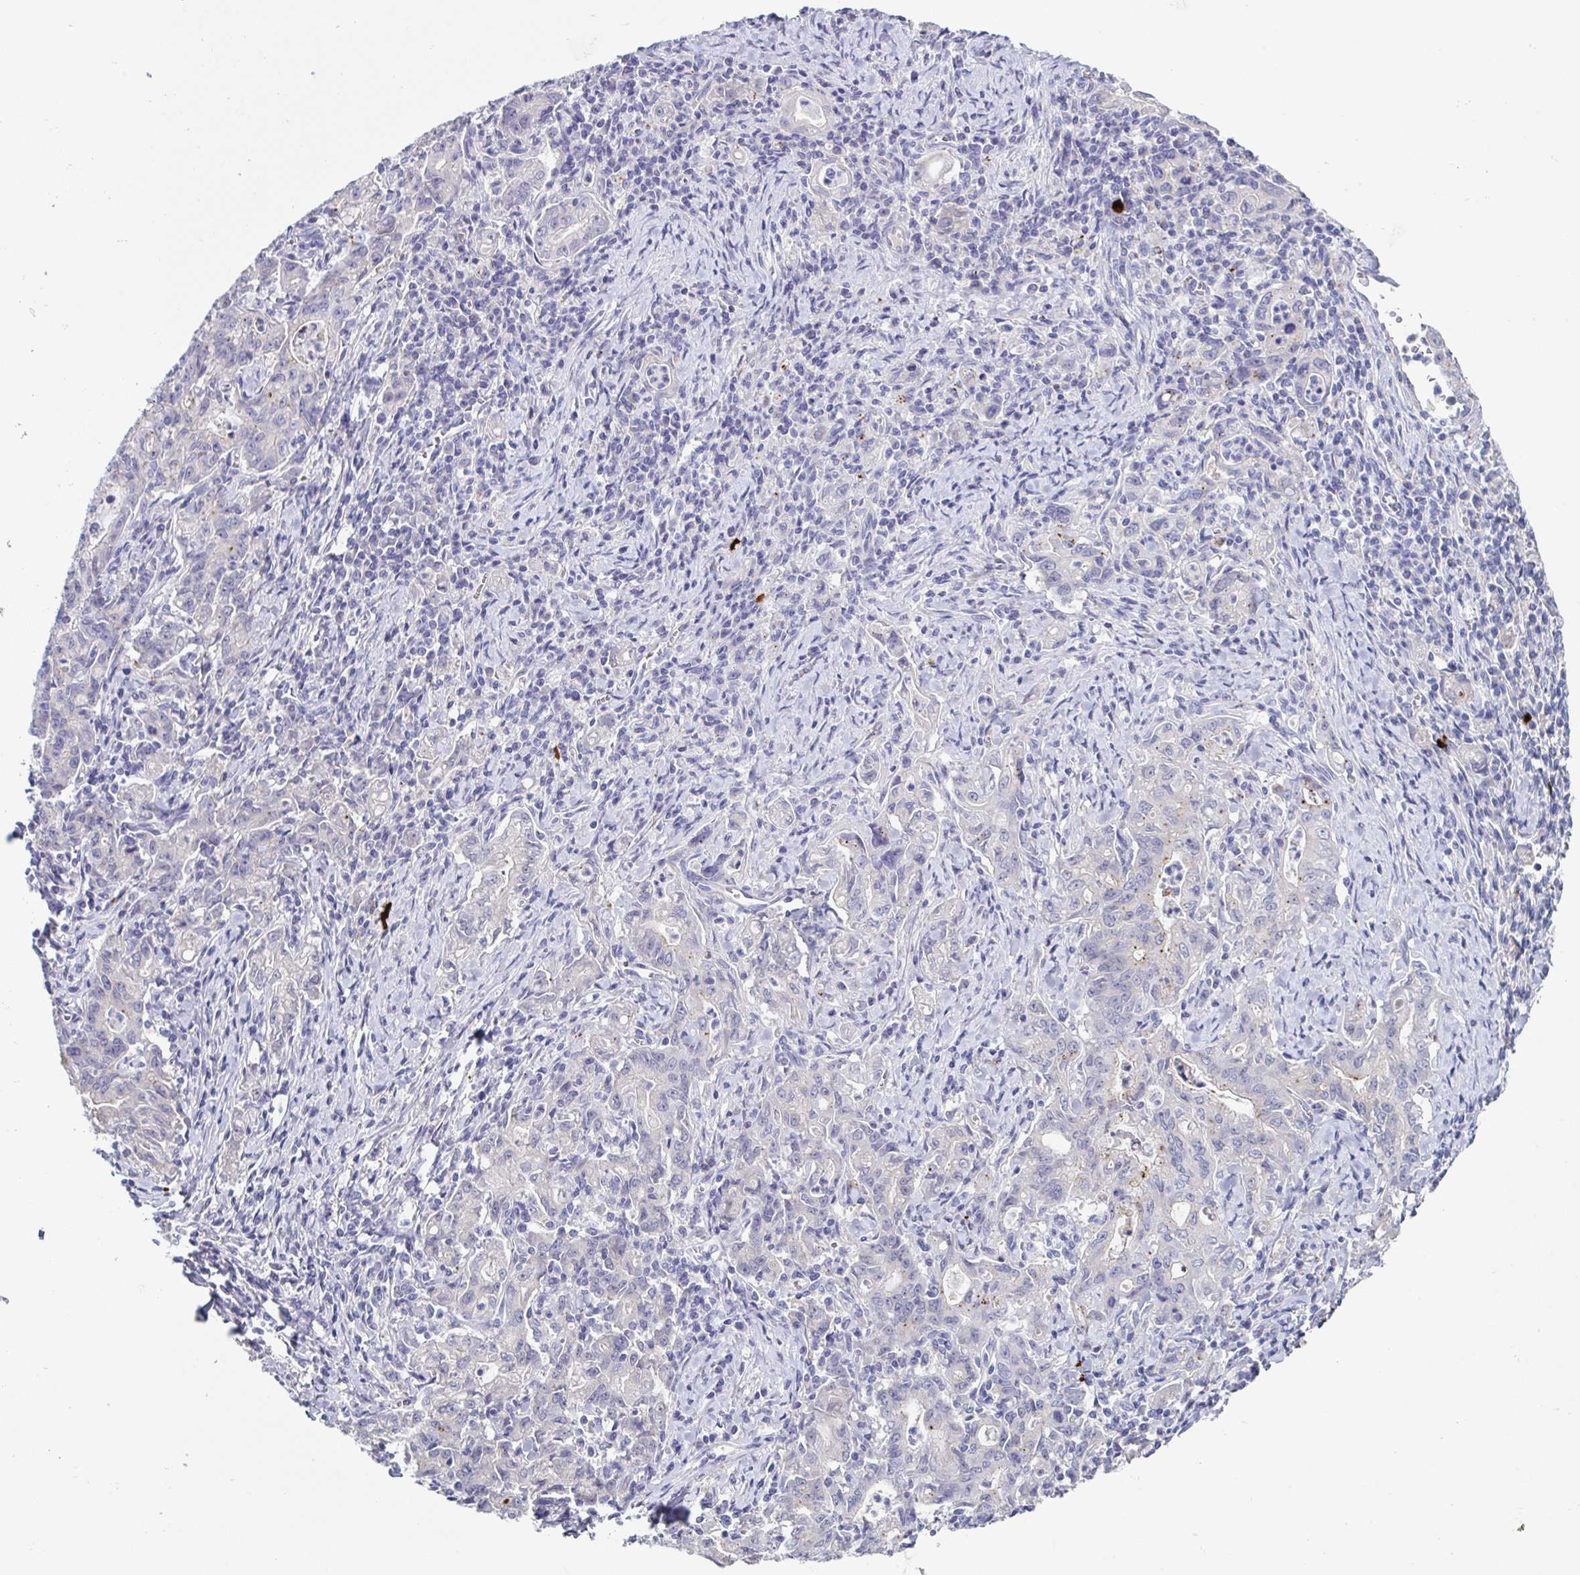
{"staining": {"intensity": "negative", "quantity": "none", "location": "none"}, "tissue": "stomach cancer", "cell_type": "Tumor cells", "image_type": "cancer", "snomed": [{"axis": "morphology", "description": "Adenocarcinoma, NOS"}, {"axis": "topography", "description": "Stomach, upper"}], "caption": "Tumor cells show no significant staining in adenocarcinoma (stomach).", "gene": "HTR2A", "patient": {"sex": "female", "age": 79}}